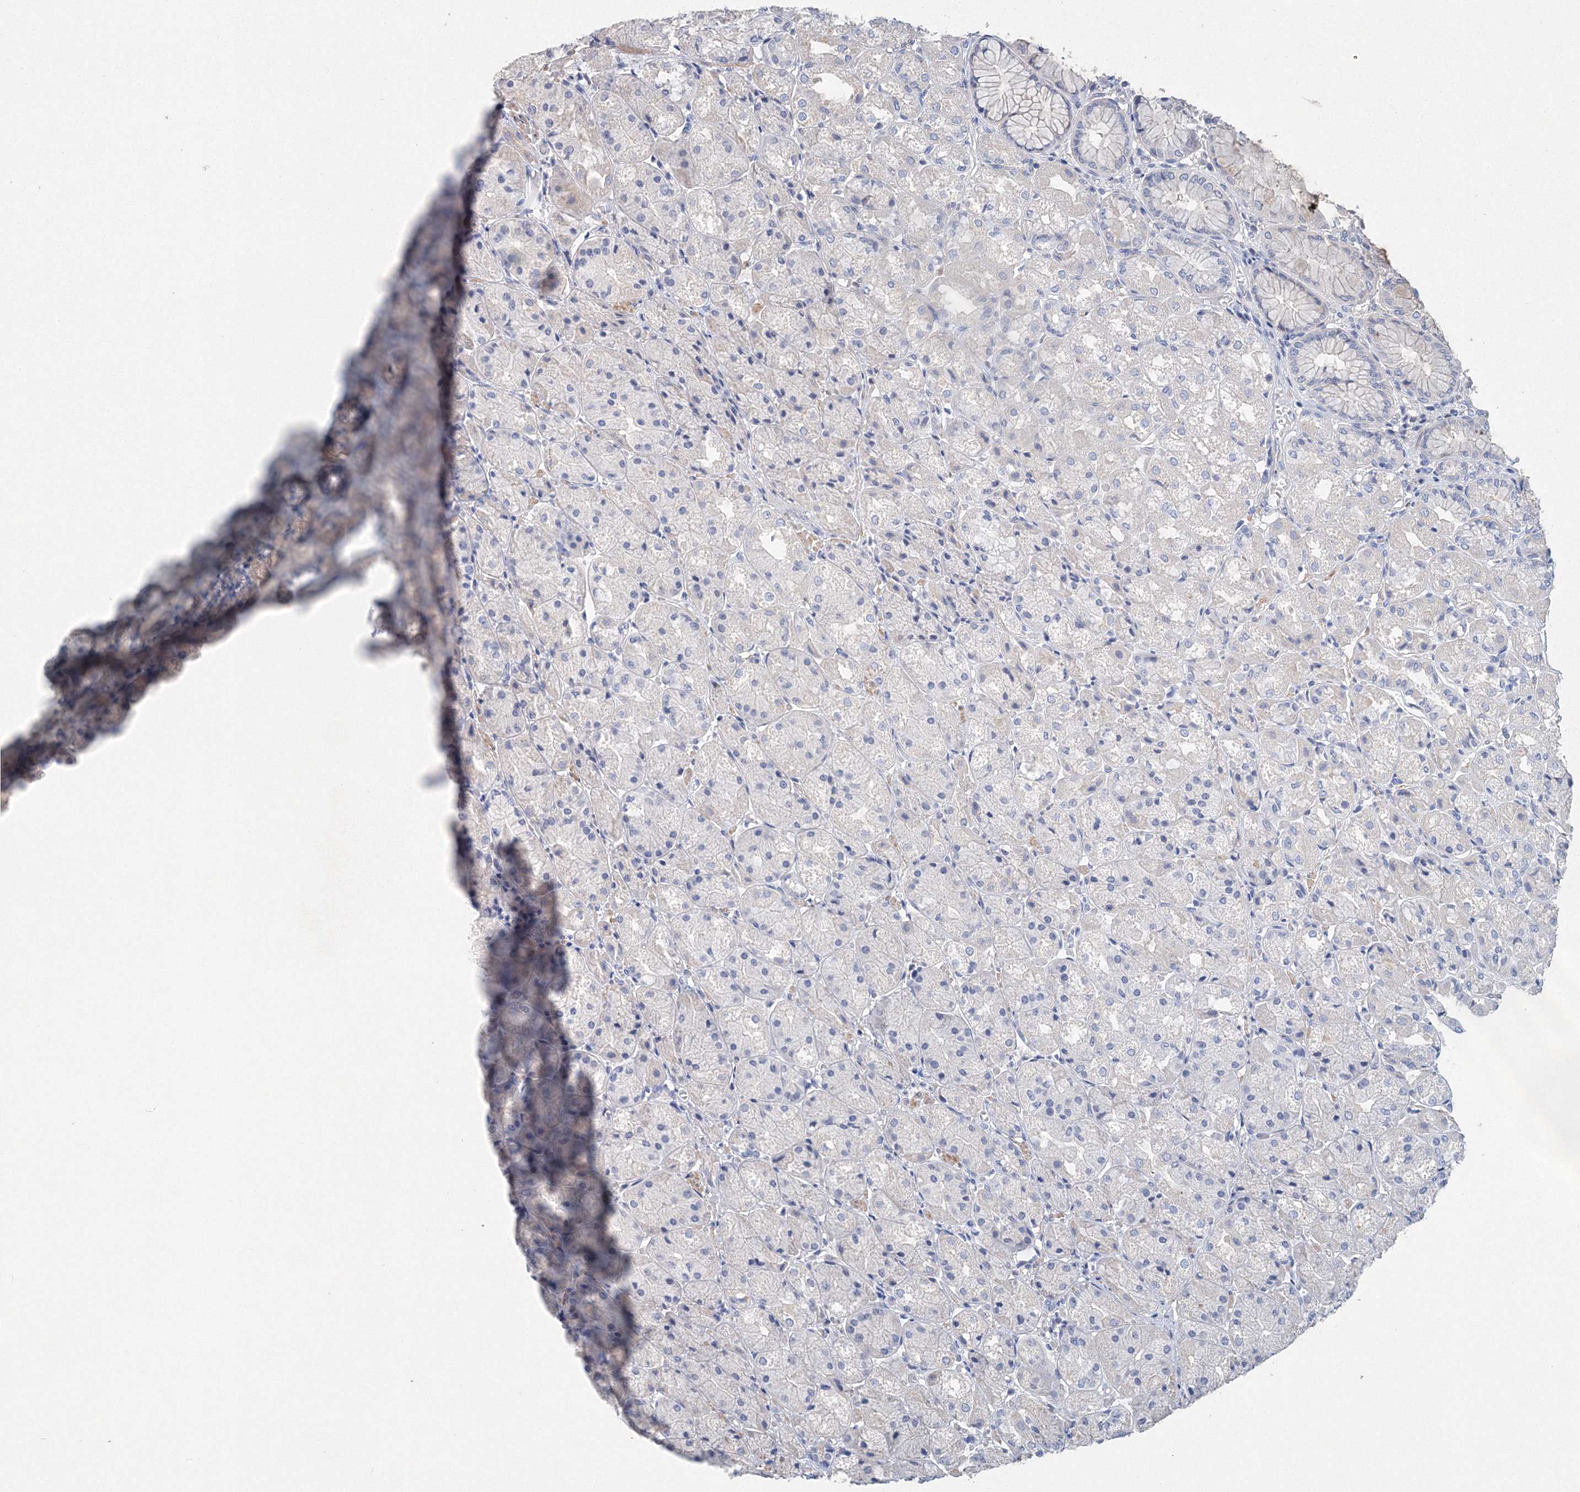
{"staining": {"intensity": "negative", "quantity": "none", "location": "none"}, "tissue": "stomach", "cell_type": "Glandular cells", "image_type": "normal", "snomed": [{"axis": "morphology", "description": "Normal tissue, NOS"}, {"axis": "topography", "description": "Stomach, upper"}], "caption": "Immunohistochemistry histopathology image of normal stomach stained for a protein (brown), which shows no staining in glandular cells. Nuclei are stained in blue.", "gene": "OSBPL6", "patient": {"sex": "male", "age": 72}}